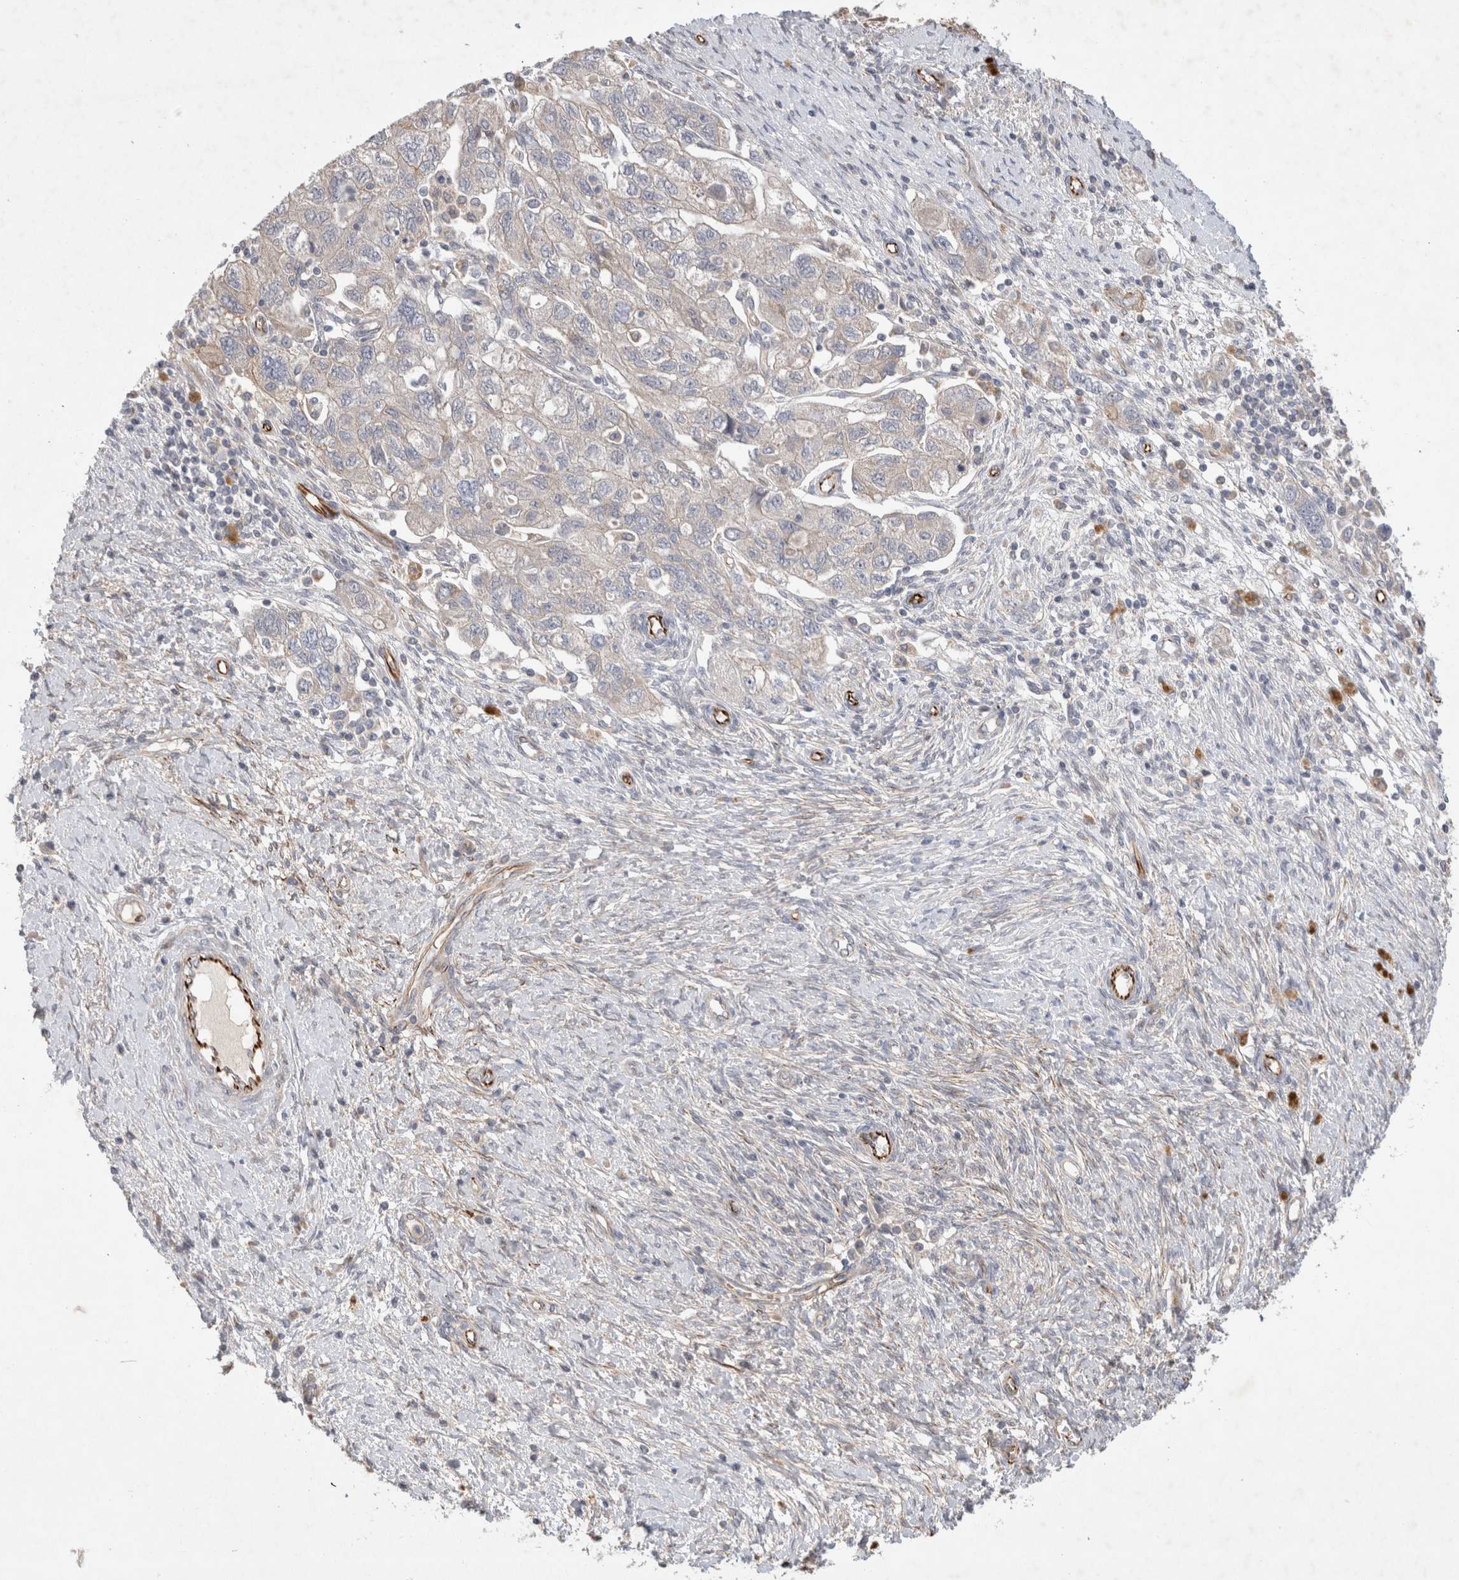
{"staining": {"intensity": "moderate", "quantity": "<25%", "location": "cytoplasmic/membranous"}, "tissue": "ovarian cancer", "cell_type": "Tumor cells", "image_type": "cancer", "snomed": [{"axis": "morphology", "description": "Carcinoma, NOS"}, {"axis": "morphology", "description": "Cystadenocarcinoma, serous, NOS"}, {"axis": "topography", "description": "Ovary"}], "caption": "Serous cystadenocarcinoma (ovarian) tissue demonstrates moderate cytoplasmic/membranous expression in about <25% of tumor cells, visualized by immunohistochemistry.", "gene": "NMU", "patient": {"sex": "female", "age": 69}}